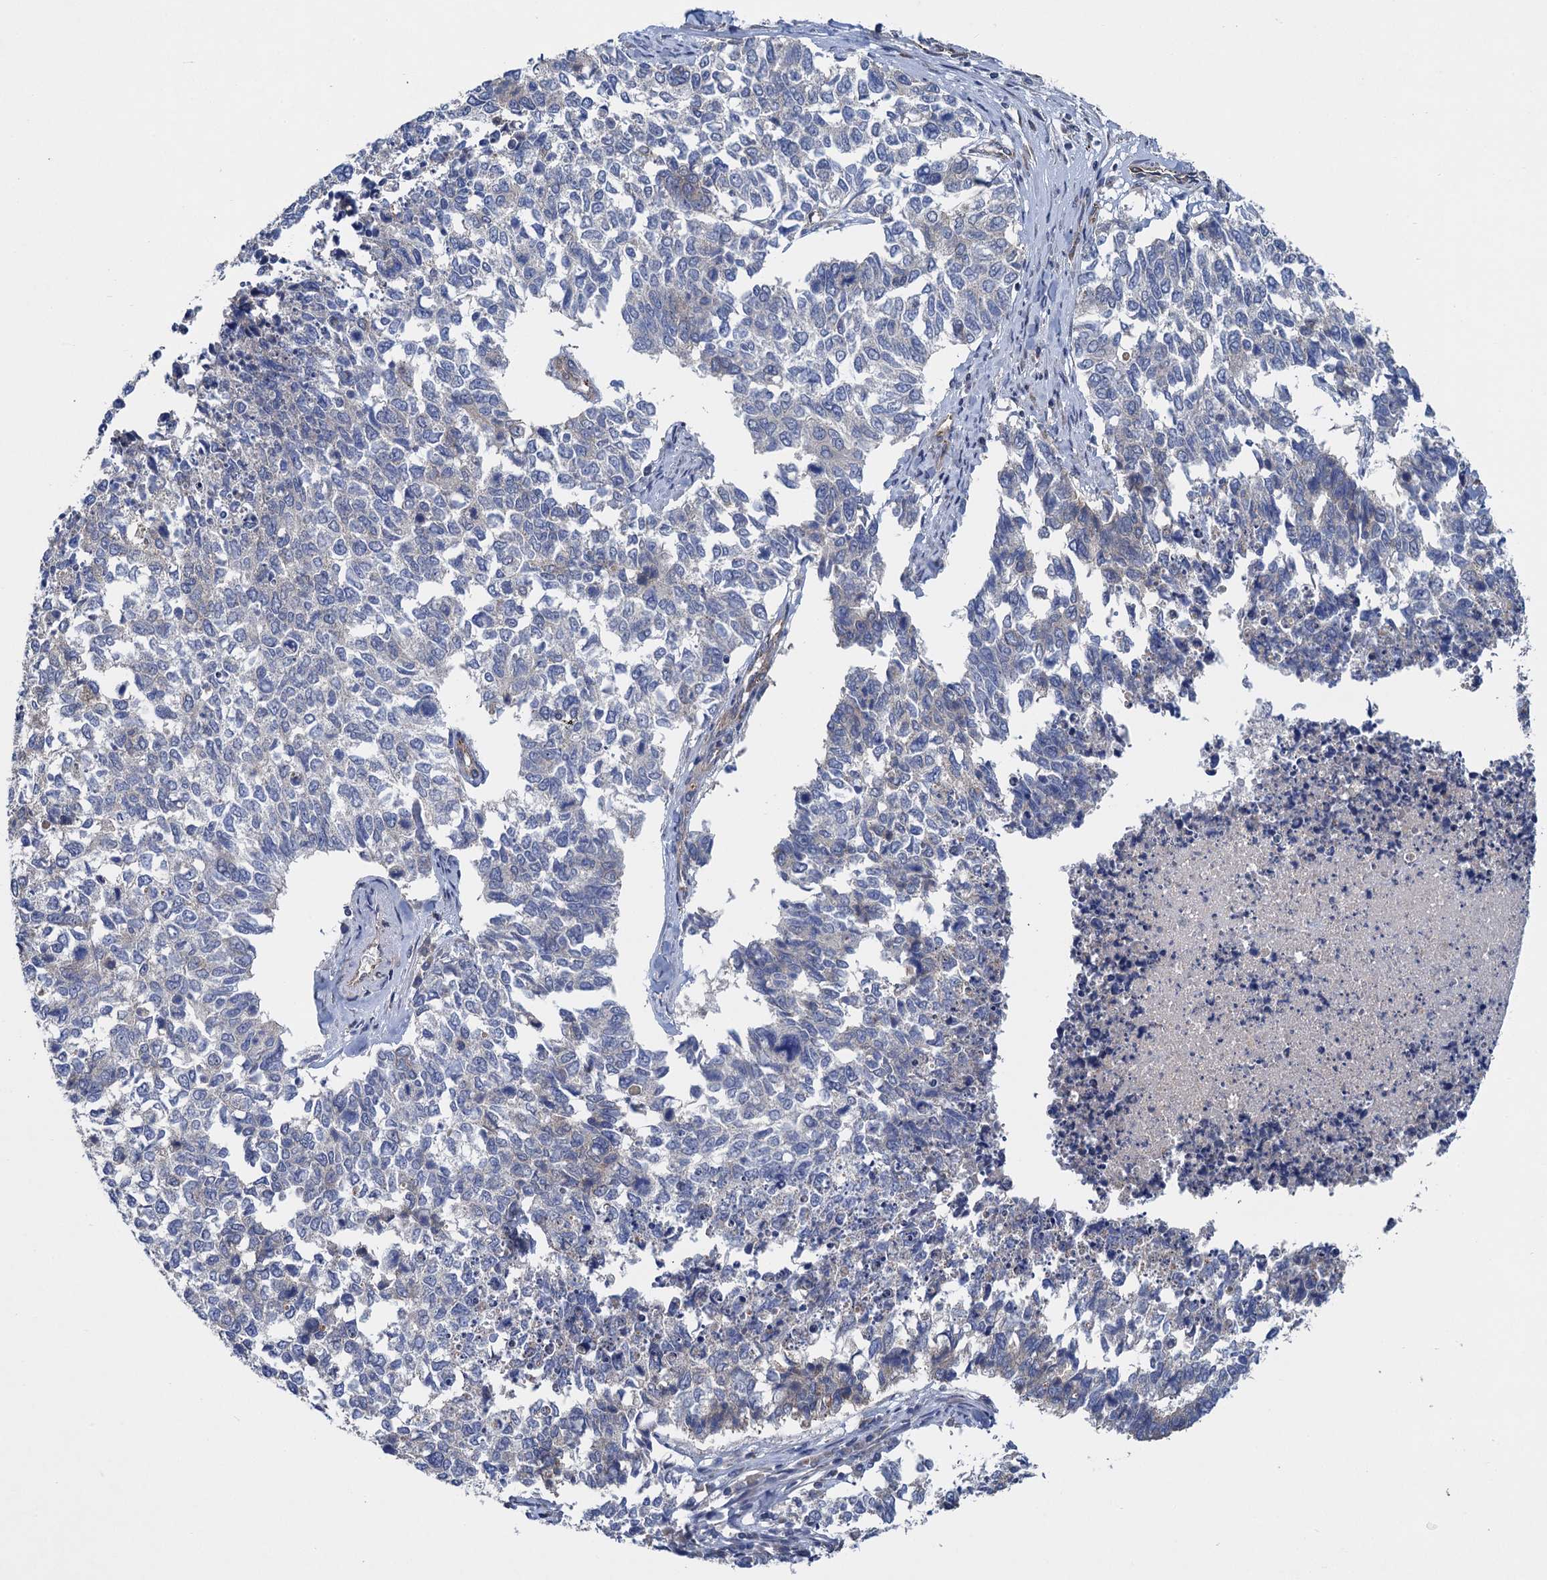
{"staining": {"intensity": "negative", "quantity": "none", "location": "none"}, "tissue": "cervical cancer", "cell_type": "Tumor cells", "image_type": "cancer", "snomed": [{"axis": "morphology", "description": "Squamous cell carcinoma, NOS"}, {"axis": "topography", "description": "Cervix"}], "caption": "The micrograph shows no significant positivity in tumor cells of squamous cell carcinoma (cervical). (Brightfield microscopy of DAB (3,3'-diaminobenzidine) immunohistochemistry (IHC) at high magnification).", "gene": "PJA2", "patient": {"sex": "female", "age": 63}}